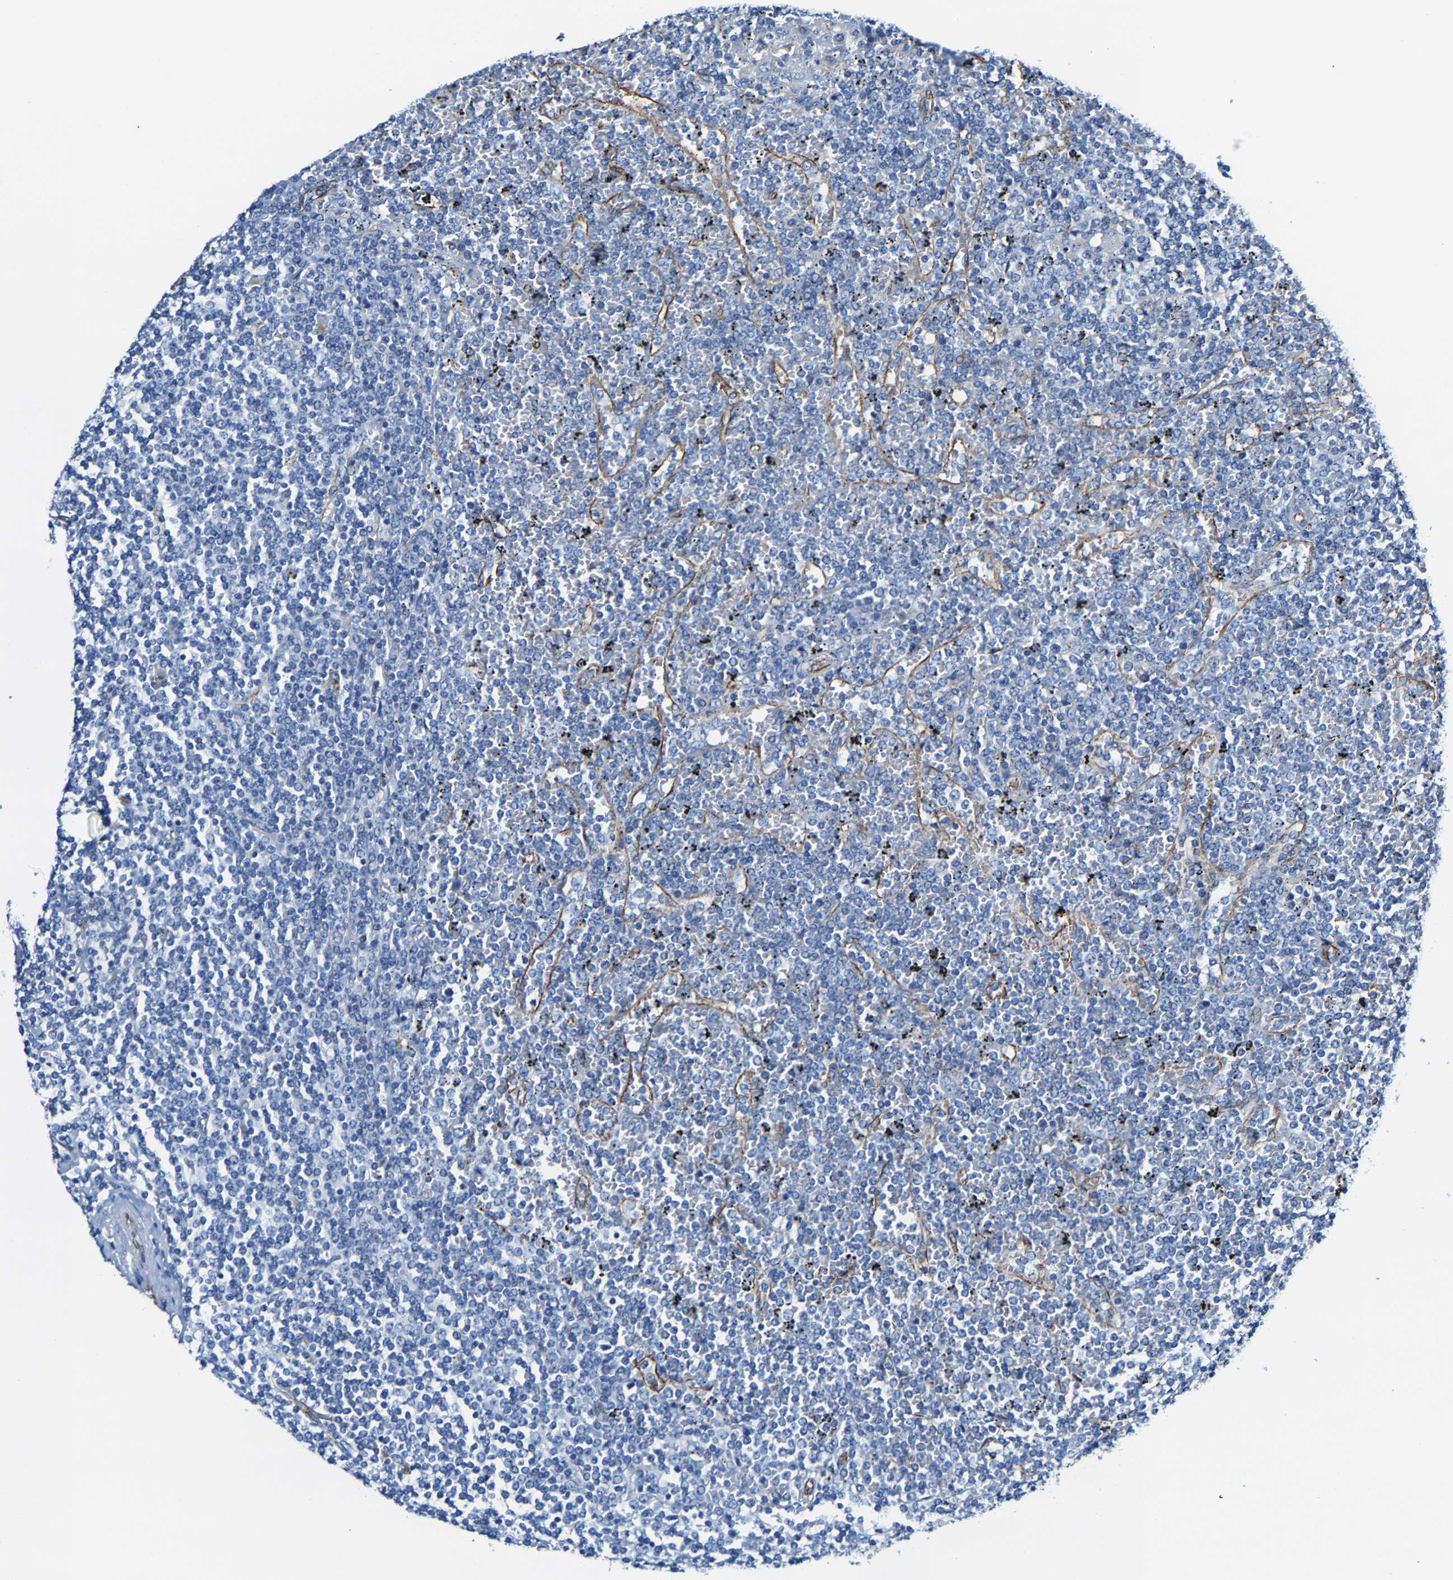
{"staining": {"intensity": "negative", "quantity": "none", "location": "none"}, "tissue": "lymphoma", "cell_type": "Tumor cells", "image_type": "cancer", "snomed": [{"axis": "morphology", "description": "Malignant lymphoma, non-Hodgkin's type, Low grade"}, {"axis": "topography", "description": "Spleen"}], "caption": "The immunohistochemistry (IHC) micrograph has no significant staining in tumor cells of lymphoma tissue. (Brightfield microscopy of DAB immunohistochemistry at high magnification).", "gene": "MMEL1", "patient": {"sex": "female", "age": 19}}